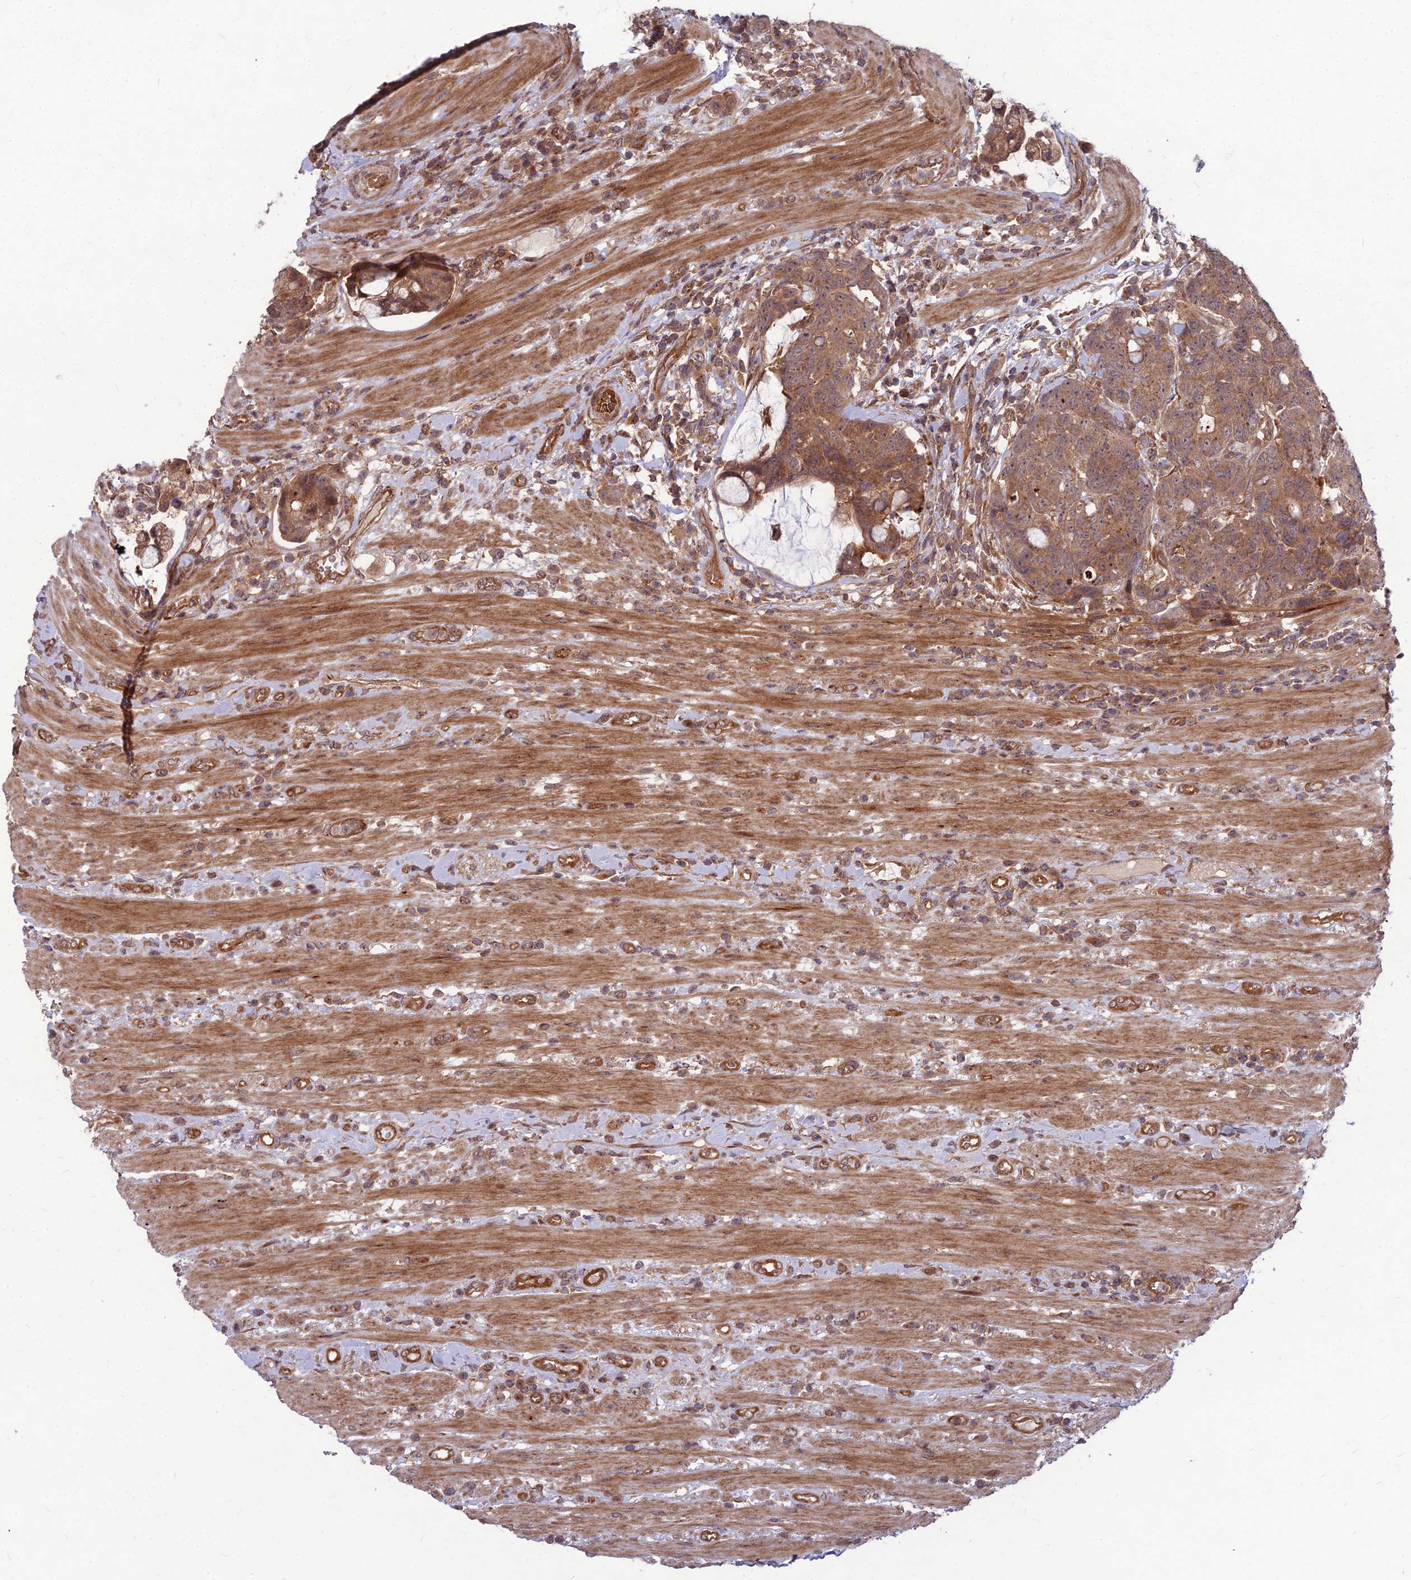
{"staining": {"intensity": "moderate", "quantity": ">75%", "location": "cytoplasmic/membranous"}, "tissue": "colorectal cancer", "cell_type": "Tumor cells", "image_type": "cancer", "snomed": [{"axis": "morphology", "description": "Adenocarcinoma, NOS"}, {"axis": "topography", "description": "Colon"}], "caption": "Immunohistochemical staining of colorectal cancer (adenocarcinoma) demonstrates moderate cytoplasmic/membranous protein positivity in about >75% of tumor cells. (Brightfield microscopy of DAB IHC at high magnification).", "gene": "MFSD8", "patient": {"sex": "female", "age": 82}}